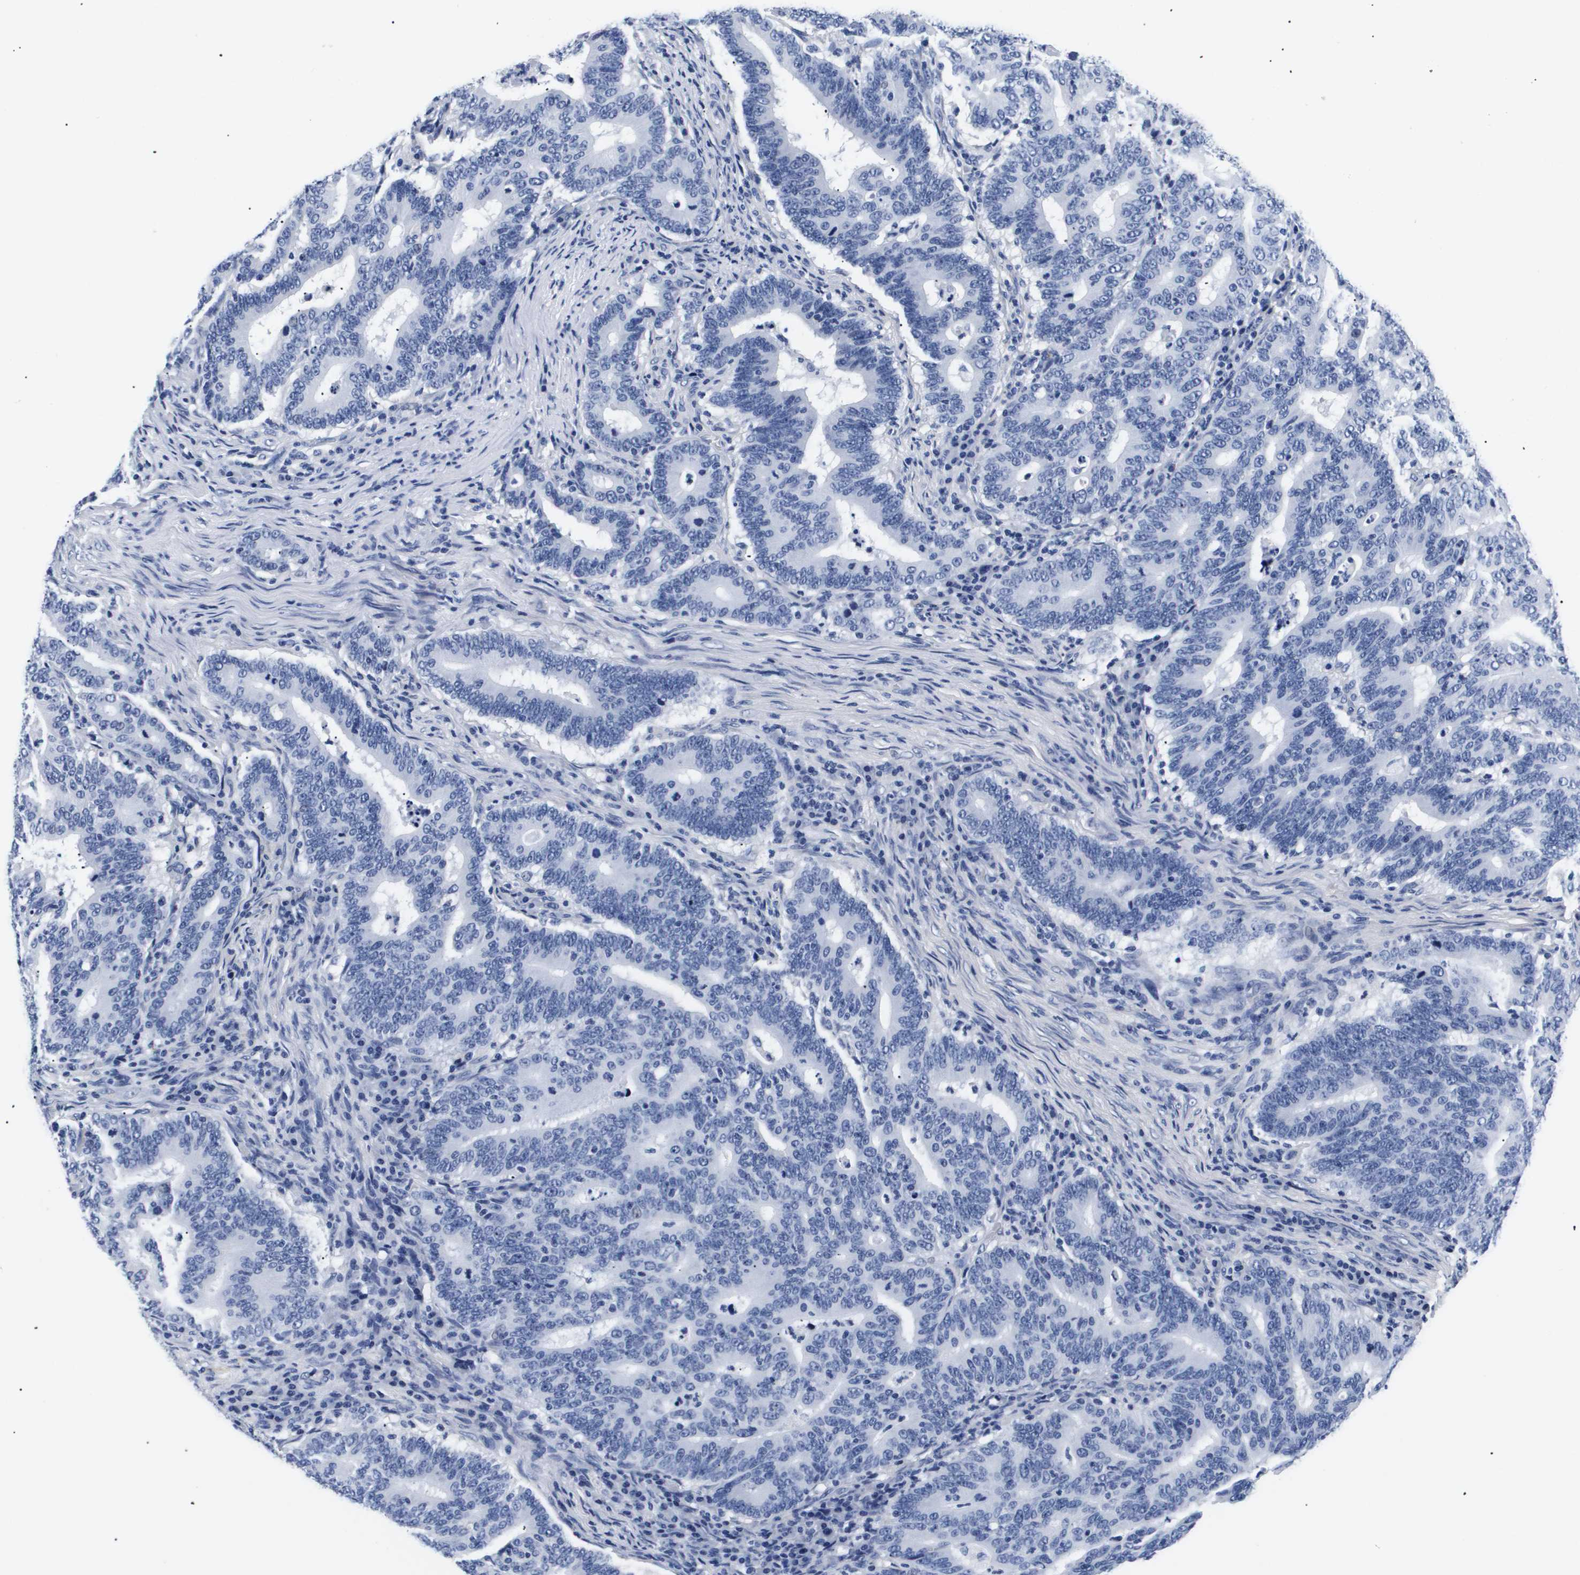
{"staining": {"intensity": "negative", "quantity": "none", "location": "none"}, "tissue": "colorectal cancer", "cell_type": "Tumor cells", "image_type": "cancer", "snomed": [{"axis": "morphology", "description": "Adenocarcinoma, NOS"}, {"axis": "topography", "description": "Colon"}], "caption": "DAB immunohistochemical staining of human adenocarcinoma (colorectal) shows no significant staining in tumor cells.", "gene": "ATP6V0A4", "patient": {"sex": "female", "age": 66}}